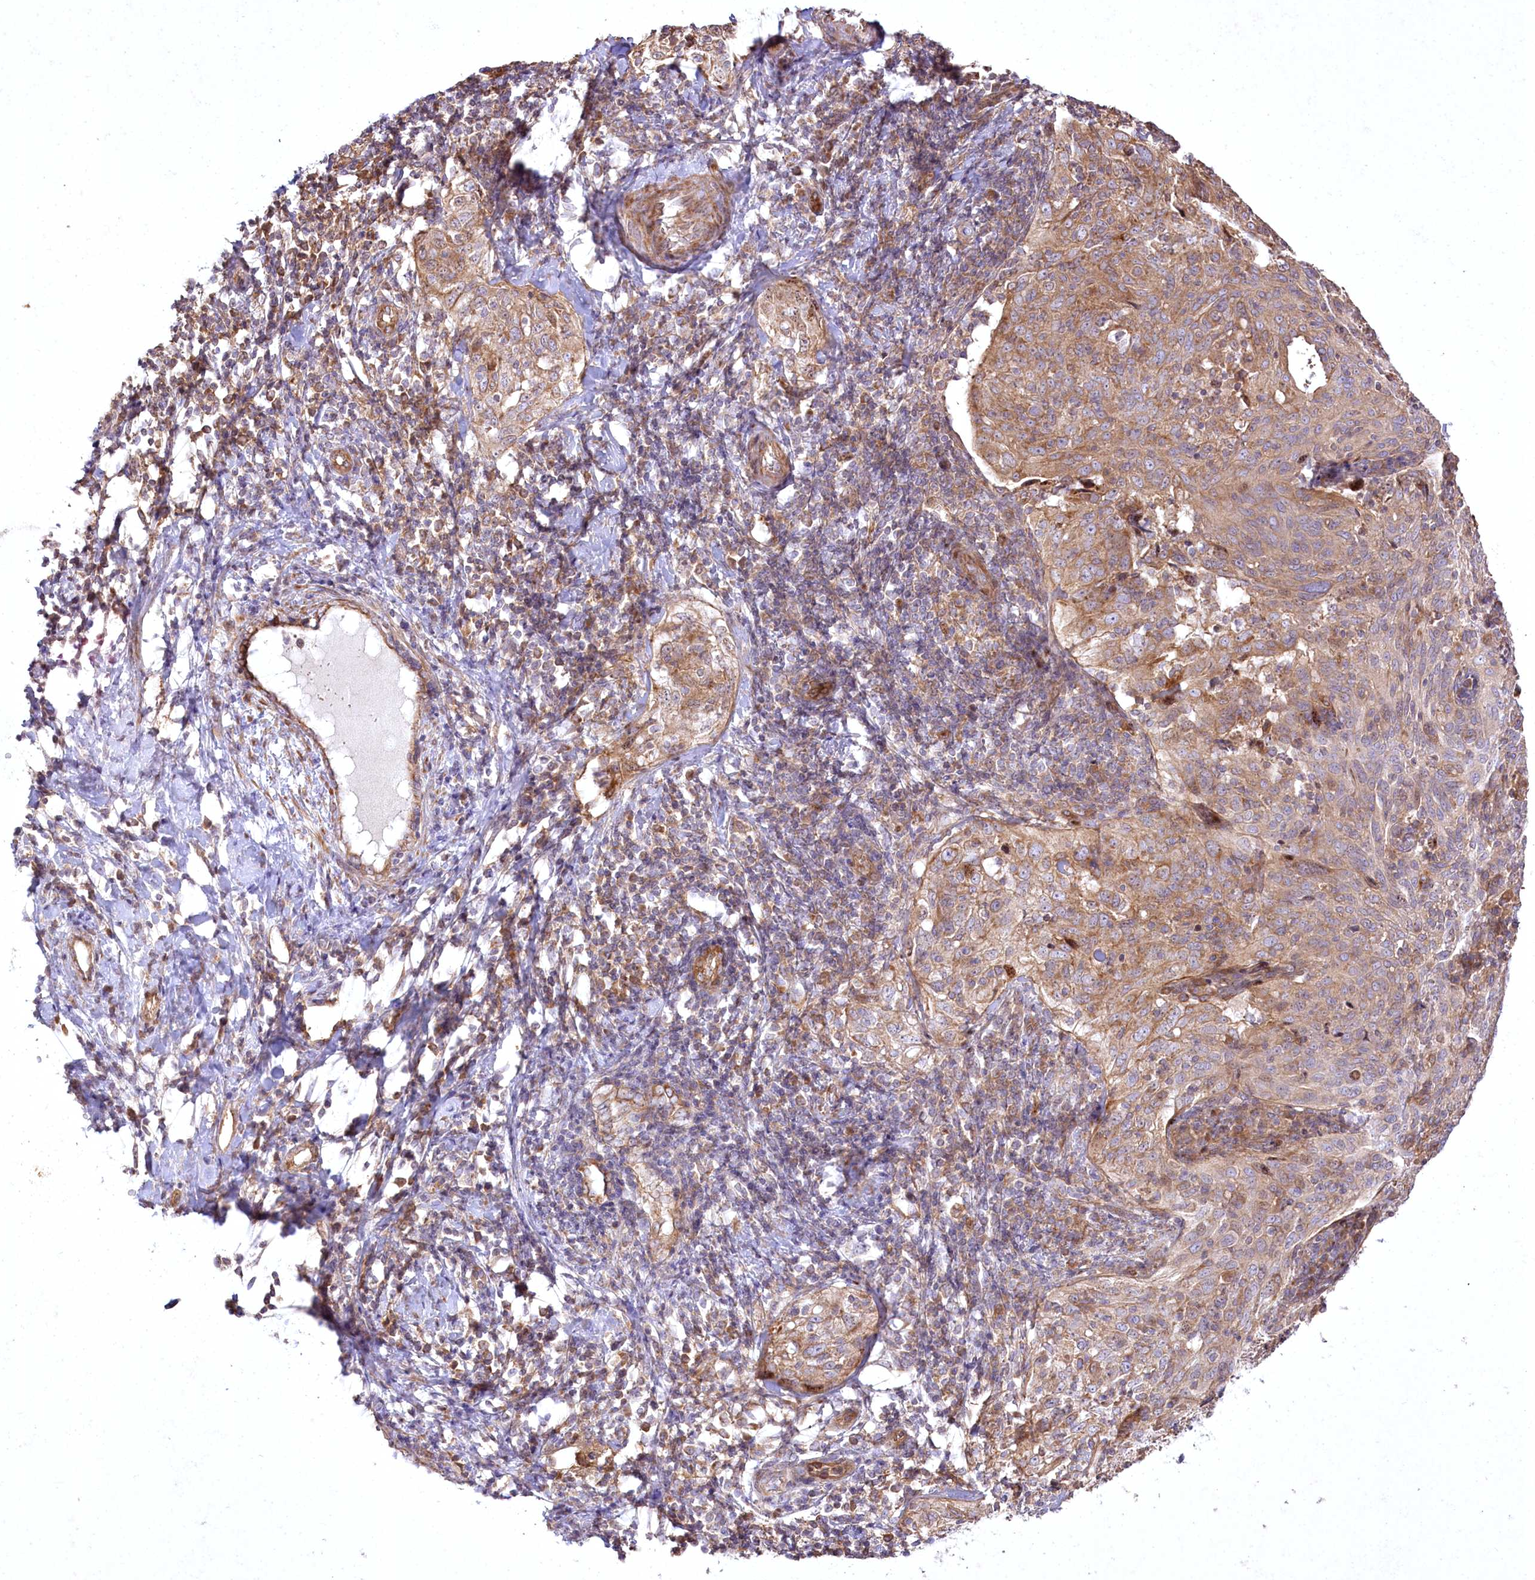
{"staining": {"intensity": "moderate", "quantity": ">75%", "location": "cytoplasmic/membranous"}, "tissue": "cervical cancer", "cell_type": "Tumor cells", "image_type": "cancer", "snomed": [{"axis": "morphology", "description": "Squamous cell carcinoma, NOS"}, {"axis": "topography", "description": "Cervix"}], "caption": "Cervical cancer stained with IHC reveals moderate cytoplasmic/membranous expression in approximately >75% of tumor cells. (DAB (3,3'-diaminobenzidine) IHC, brown staining for protein, blue staining for nuclei).", "gene": "SH3TC1", "patient": {"sex": "female", "age": 31}}